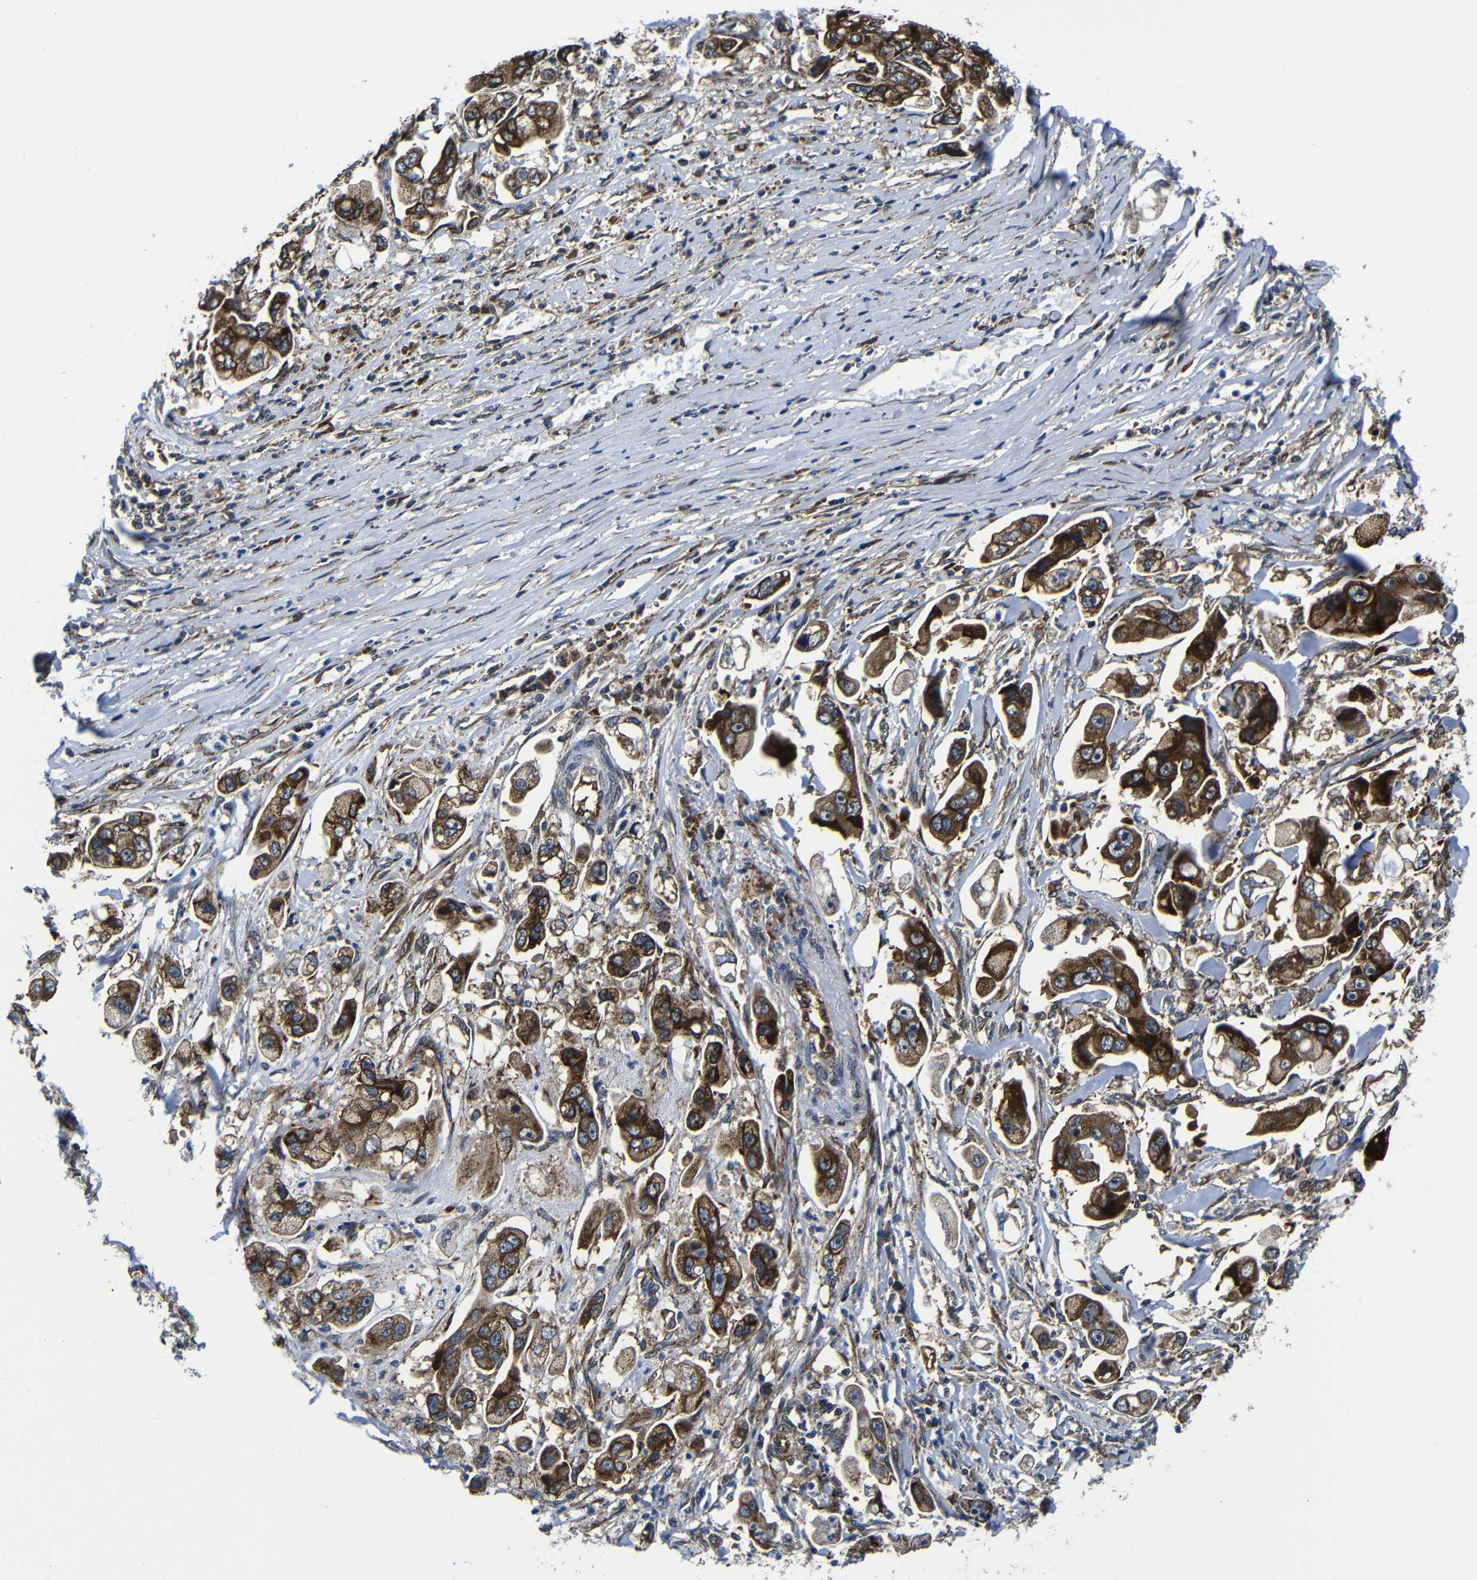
{"staining": {"intensity": "strong", "quantity": ">75%", "location": "cytoplasmic/membranous"}, "tissue": "stomach cancer", "cell_type": "Tumor cells", "image_type": "cancer", "snomed": [{"axis": "morphology", "description": "Adenocarcinoma, NOS"}, {"axis": "topography", "description": "Stomach"}], "caption": "Stomach cancer stained with a brown dye demonstrates strong cytoplasmic/membranous positive positivity in about >75% of tumor cells.", "gene": "ABCE1", "patient": {"sex": "male", "age": 62}}